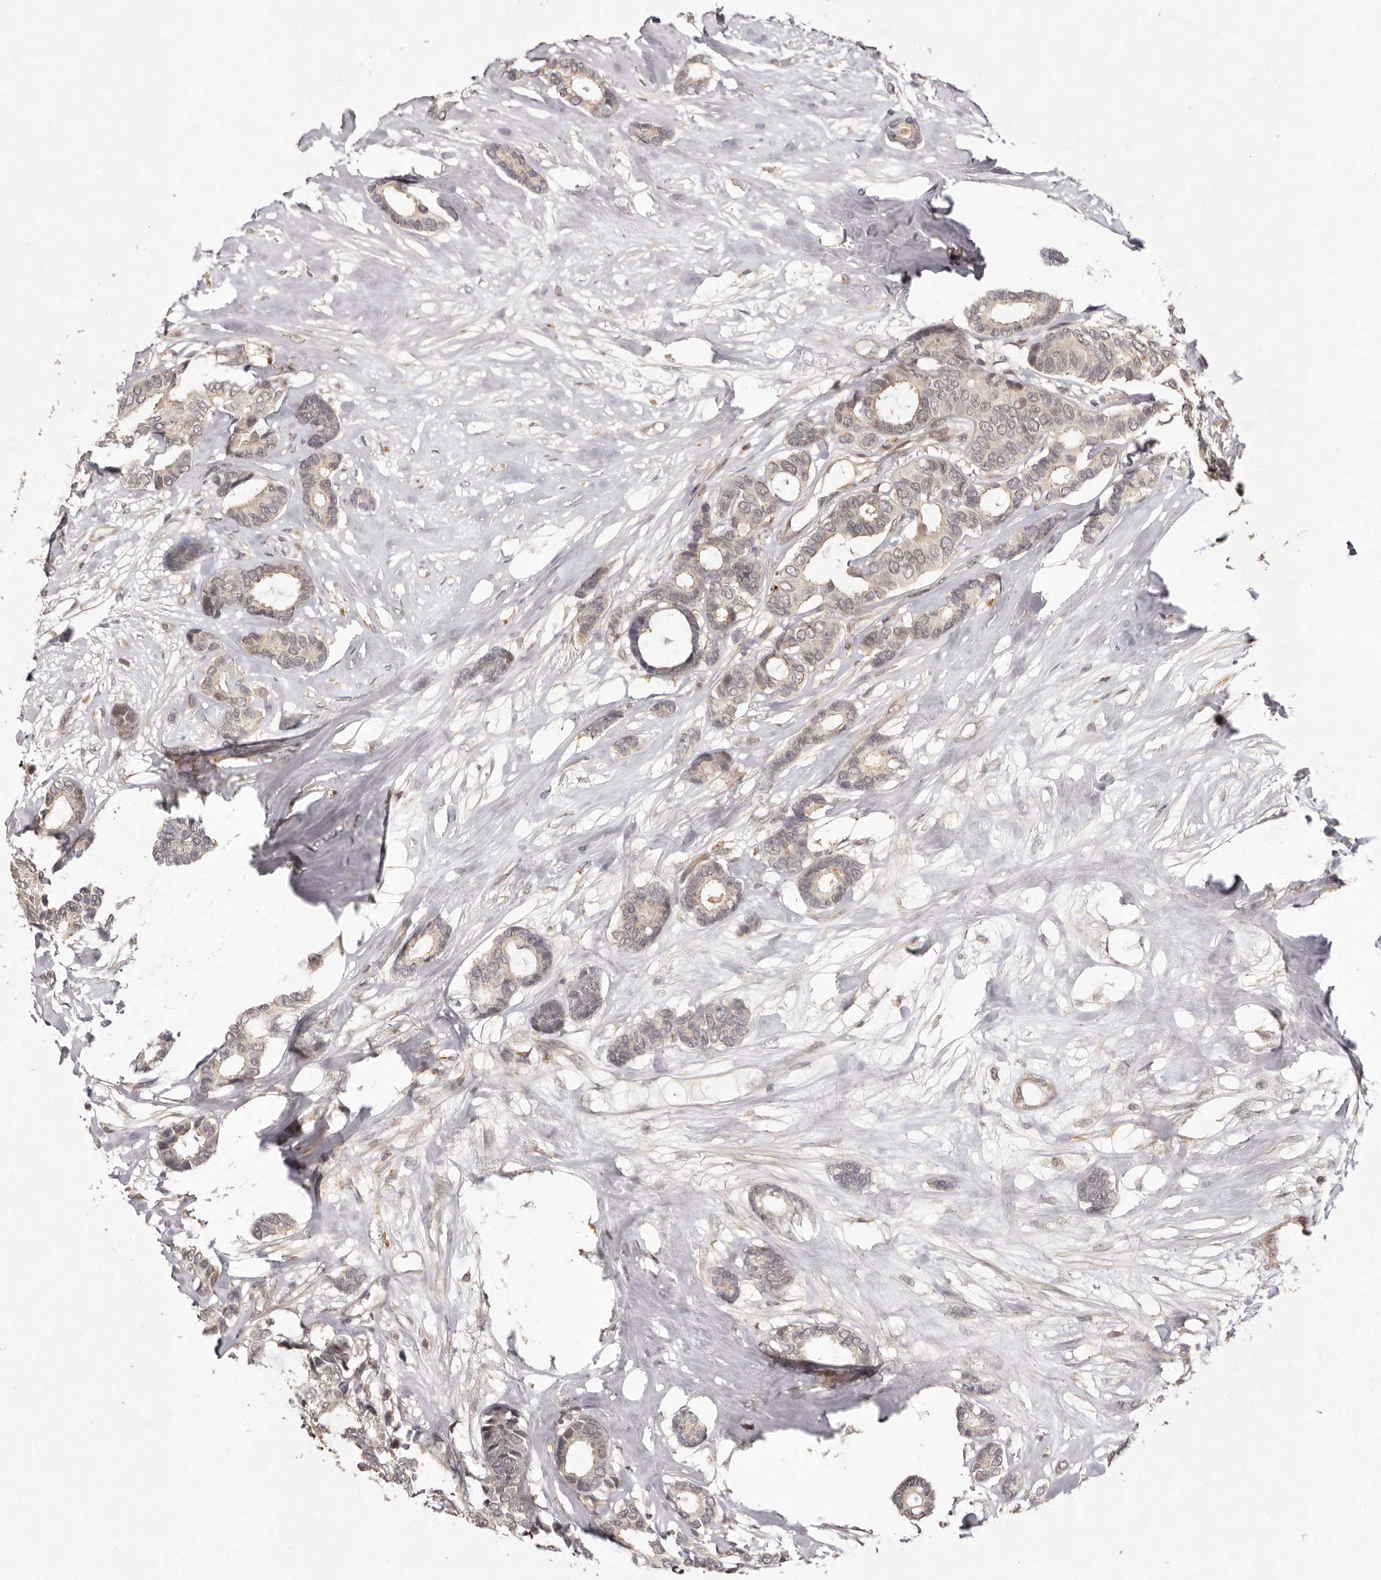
{"staining": {"intensity": "weak", "quantity": ">75%", "location": "cytoplasmic/membranous"}, "tissue": "breast cancer", "cell_type": "Tumor cells", "image_type": "cancer", "snomed": [{"axis": "morphology", "description": "Duct carcinoma"}, {"axis": "topography", "description": "Breast"}], "caption": "Breast cancer stained with a protein marker exhibits weak staining in tumor cells.", "gene": "BUD31", "patient": {"sex": "female", "age": 87}}